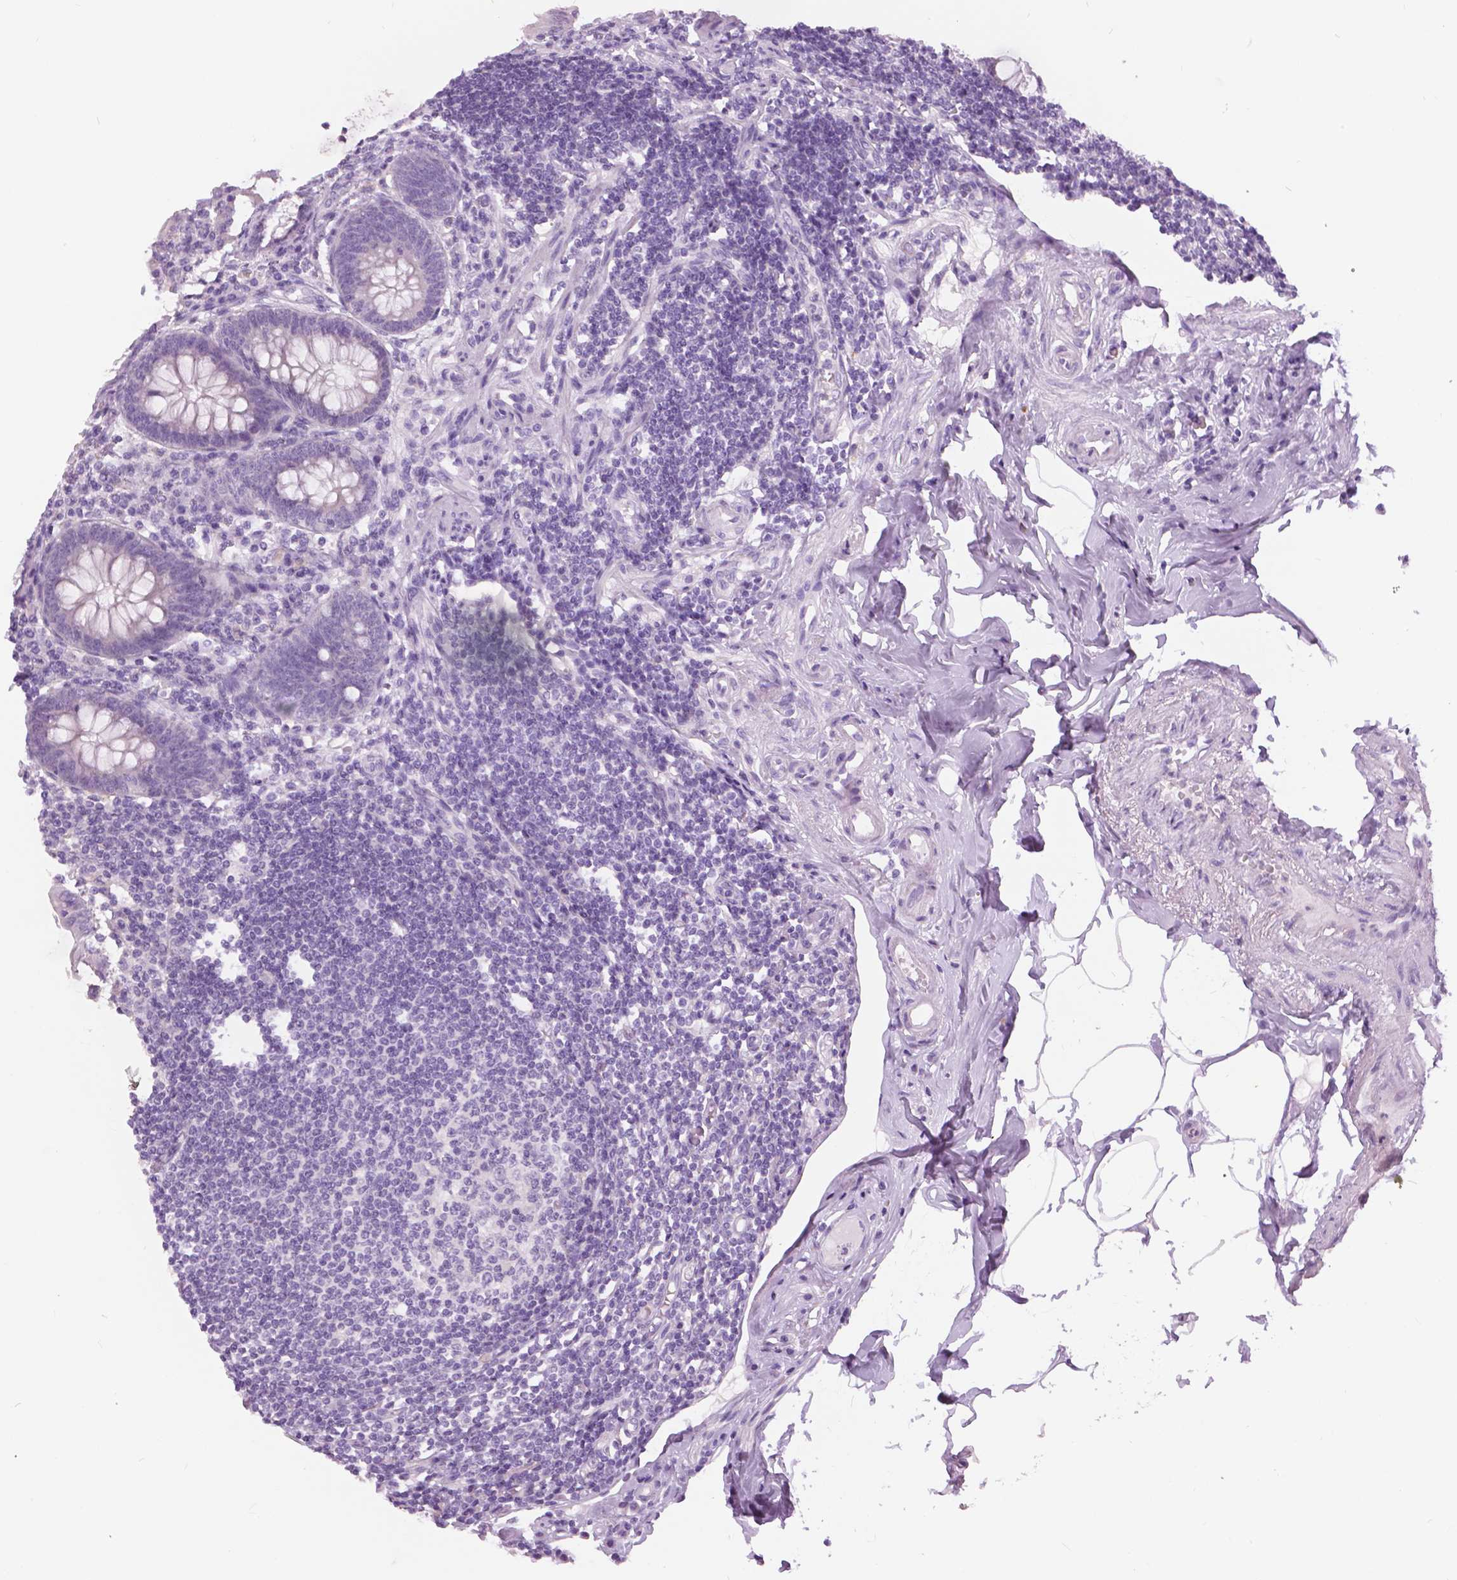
{"staining": {"intensity": "negative", "quantity": "none", "location": "none"}, "tissue": "appendix", "cell_type": "Glandular cells", "image_type": "normal", "snomed": [{"axis": "morphology", "description": "Normal tissue, NOS"}, {"axis": "topography", "description": "Appendix"}], "caption": "Immunohistochemistry photomicrograph of benign appendix stained for a protein (brown), which exhibits no expression in glandular cells.", "gene": "TP53TG5", "patient": {"sex": "female", "age": 57}}